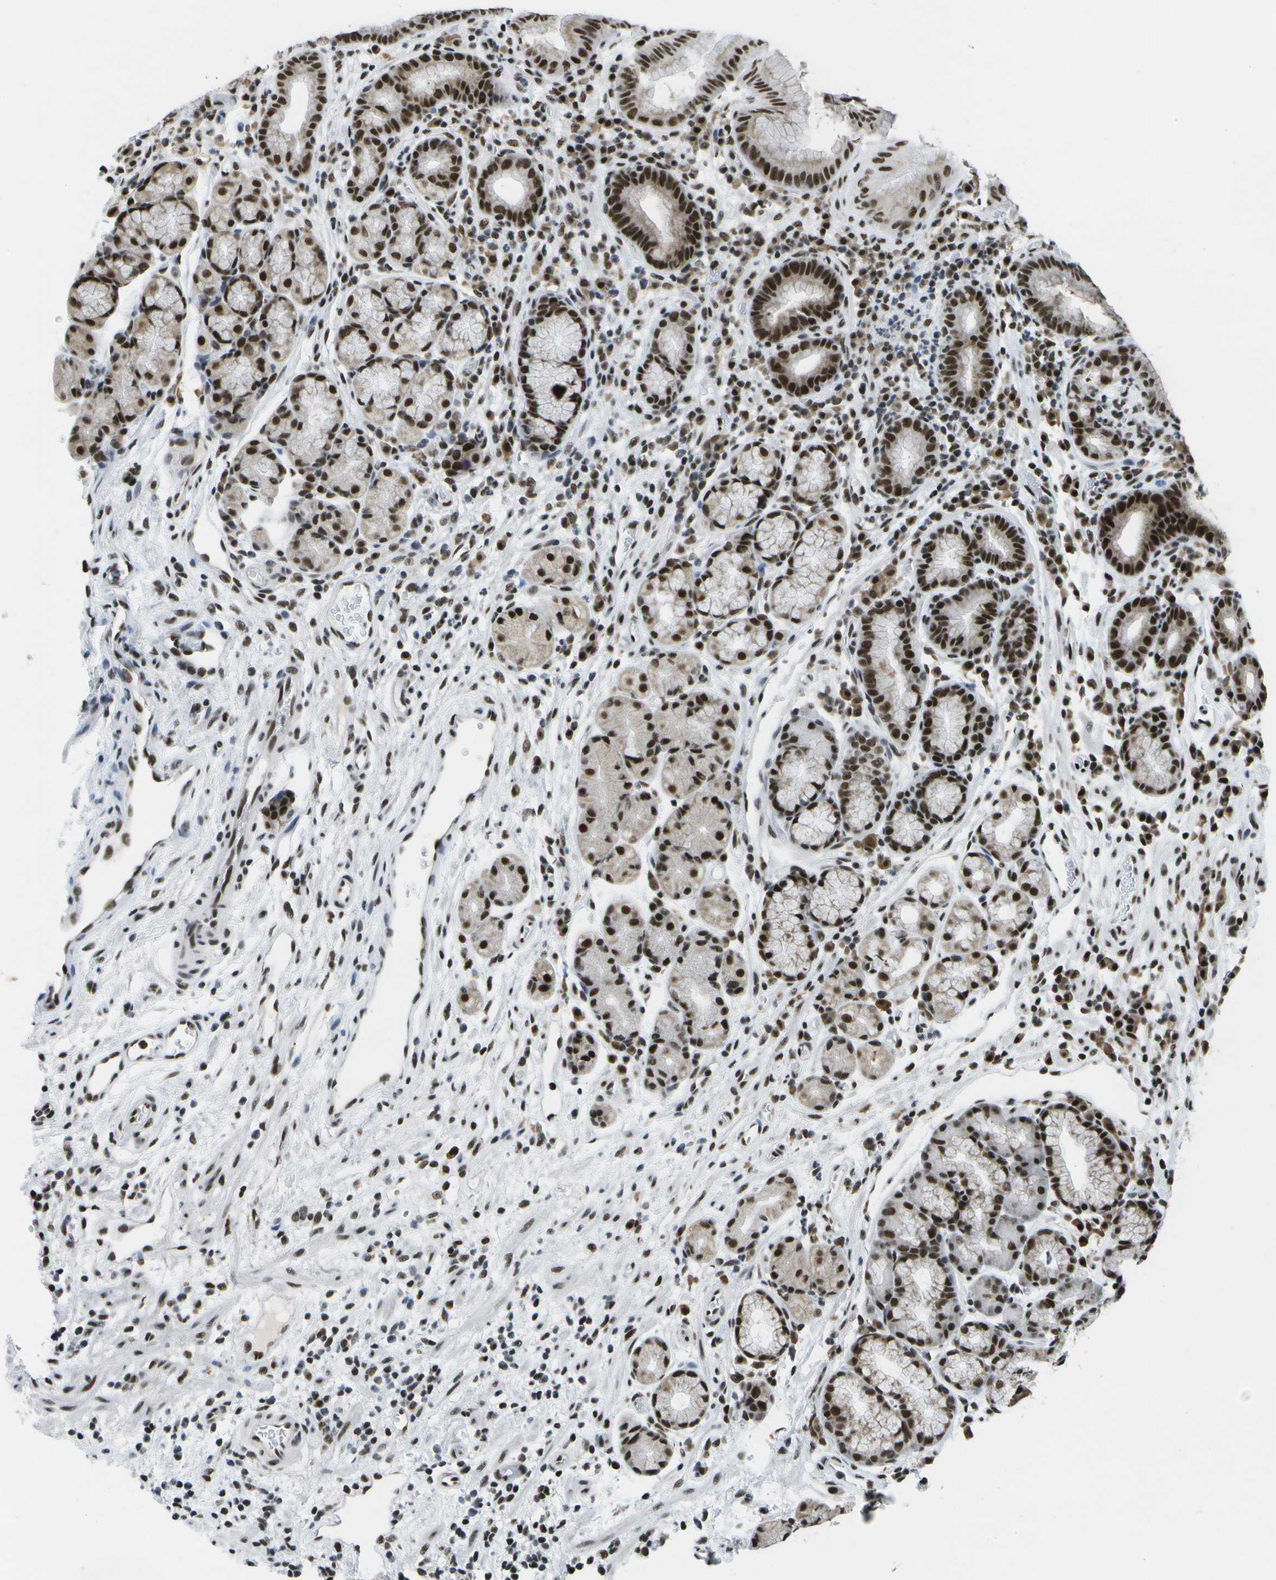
{"staining": {"intensity": "strong", "quantity": ">75%", "location": "nuclear"}, "tissue": "stomach", "cell_type": "Glandular cells", "image_type": "normal", "snomed": [{"axis": "morphology", "description": "Normal tissue, NOS"}, {"axis": "morphology", "description": "Carcinoid, malignant, NOS"}, {"axis": "topography", "description": "Stomach, upper"}], "caption": "Immunohistochemistry micrograph of benign stomach stained for a protein (brown), which demonstrates high levels of strong nuclear positivity in approximately >75% of glandular cells.", "gene": "NSRP1", "patient": {"sex": "male", "age": 39}}